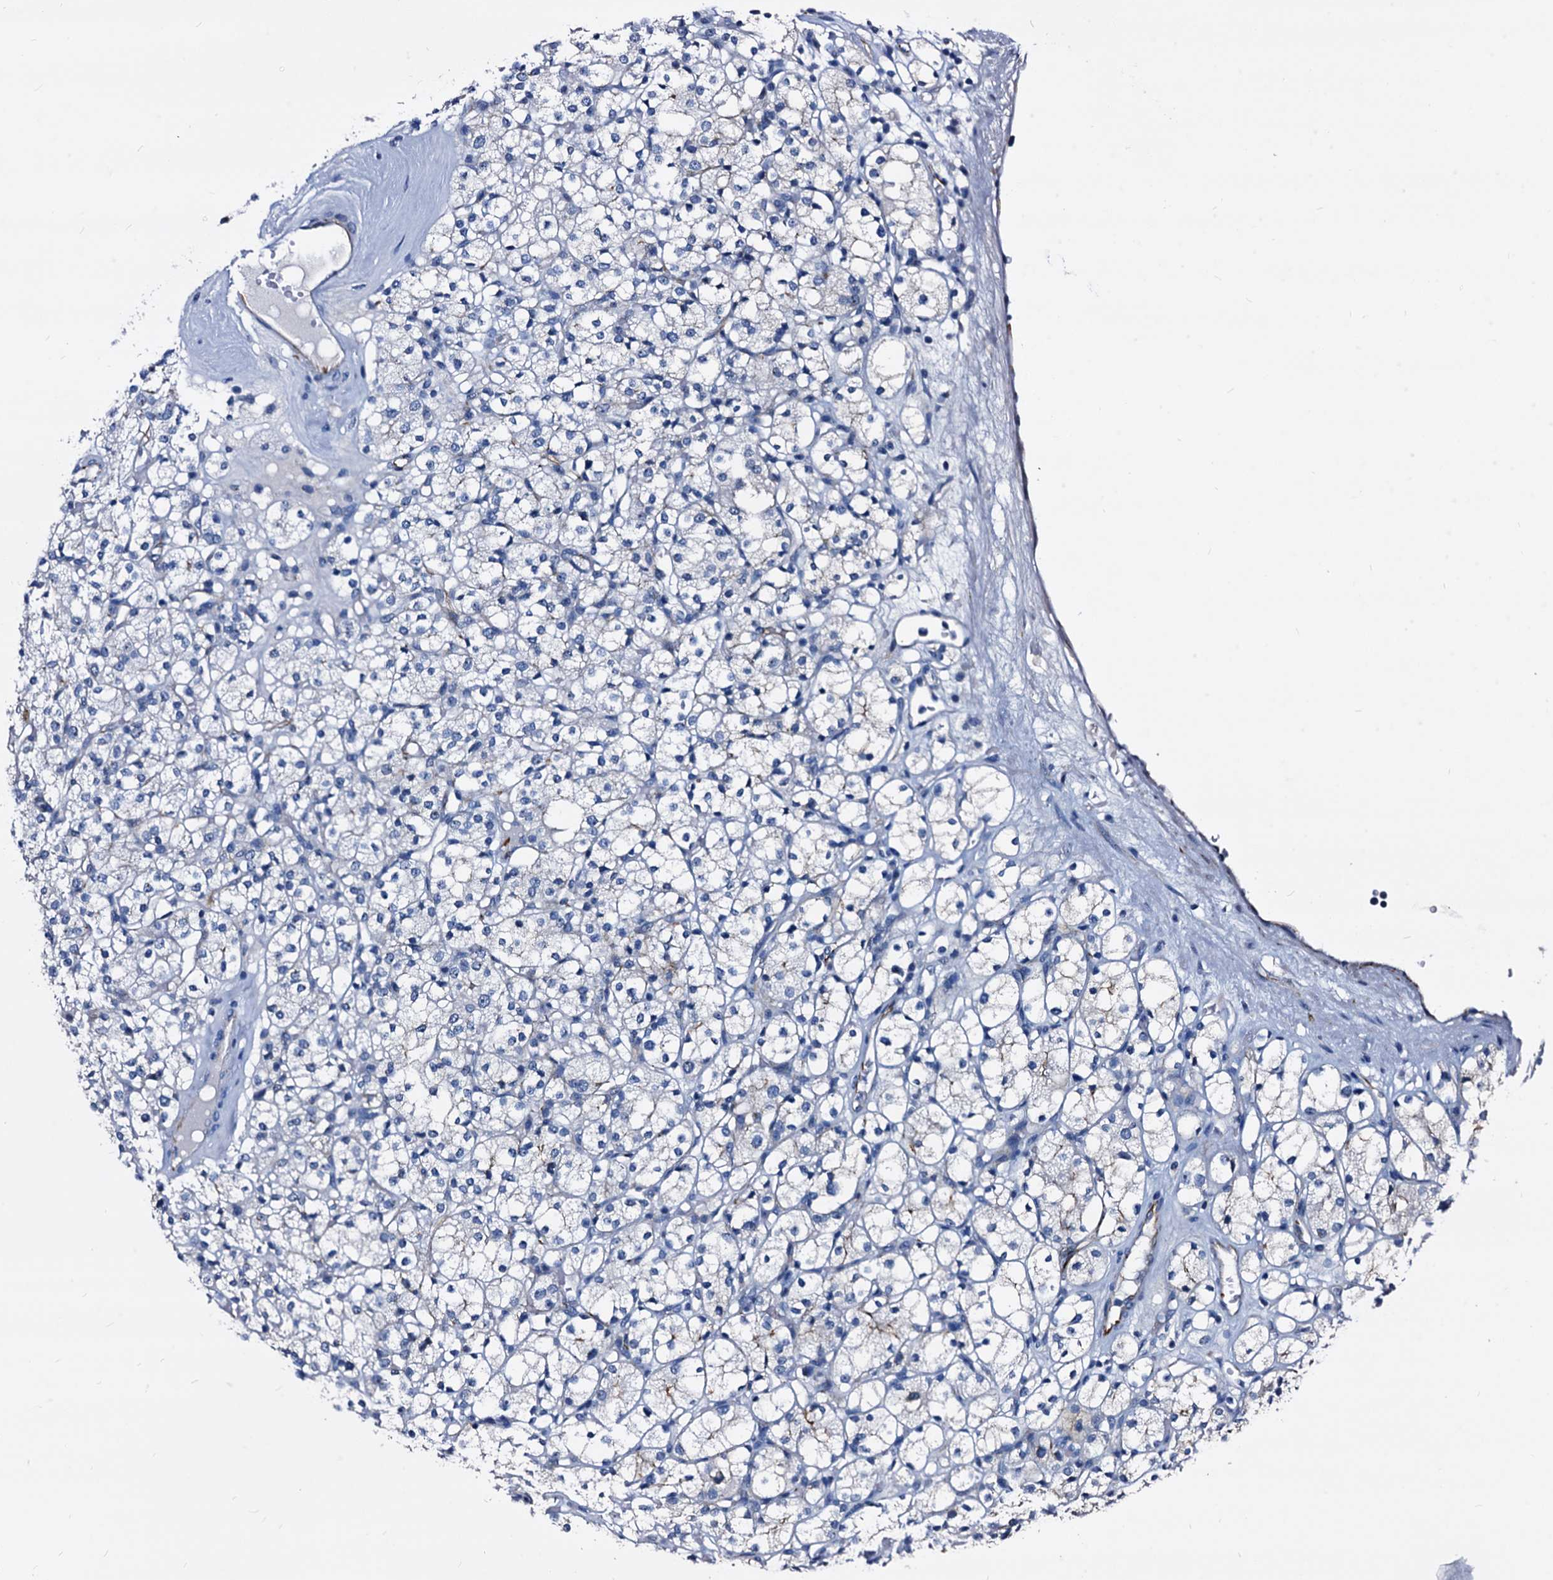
{"staining": {"intensity": "negative", "quantity": "none", "location": "none"}, "tissue": "renal cancer", "cell_type": "Tumor cells", "image_type": "cancer", "snomed": [{"axis": "morphology", "description": "Adenocarcinoma, NOS"}, {"axis": "topography", "description": "Kidney"}], "caption": "Micrograph shows no protein staining in tumor cells of adenocarcinoma (renal) tissue.", "gene": "EMG1", "patient": {"sex": "male", "age": 77}}